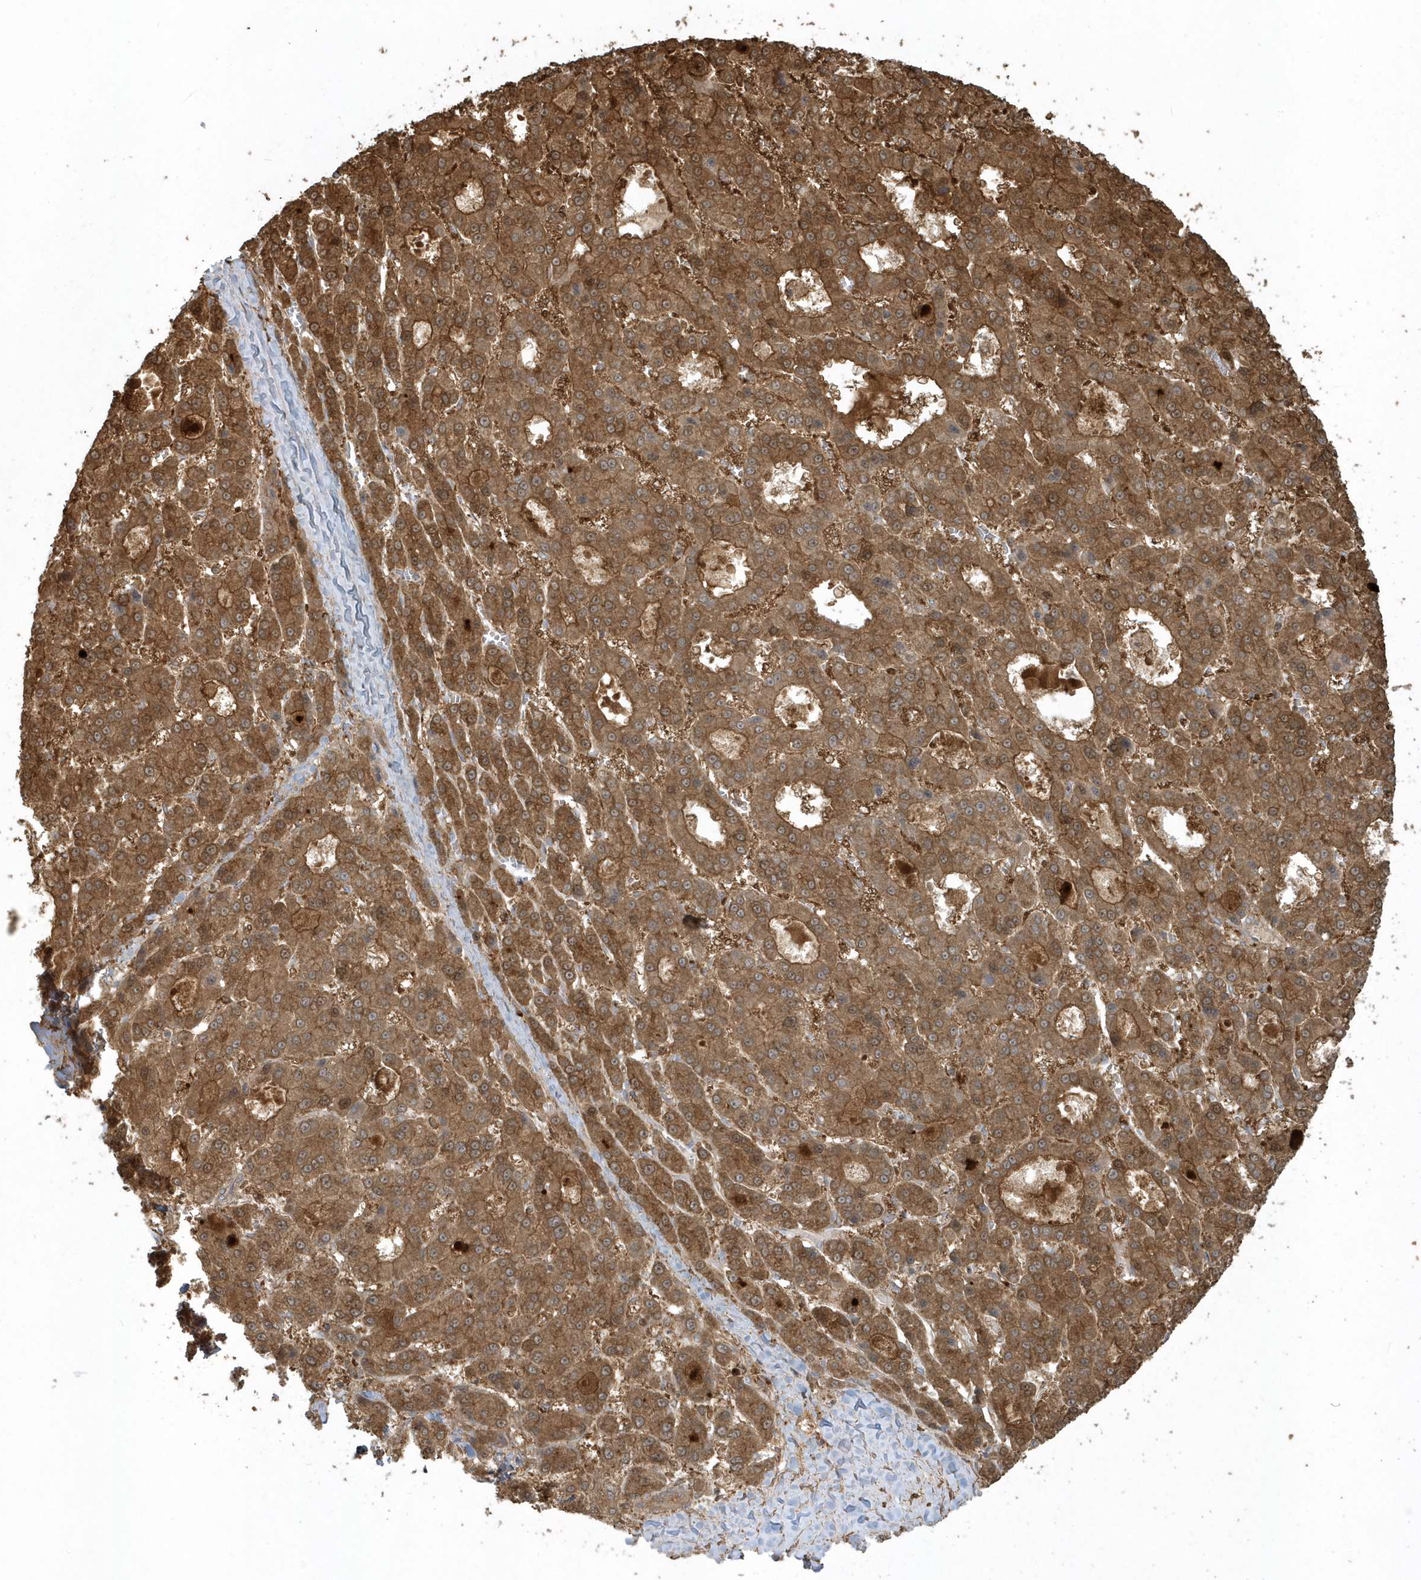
{"staining": {"intensity": "strong", "quantity": ">75%", "location": "cytoplasmic/membranous"}, "tissue": "liver cancer", "cell_type": "Tumor cells", "image_type": "cancer", "snomed": [{"axis": "morphology", "description": "Carcinoma, Hepatocellular, NOS"}, {"axis": "topography", "description": "Liver"}], "caption": "Hepatocellular carcinoma (liver) stained with DAB IHC displays high levels of strong cytoplasmic/membranous expression in approximately >75% of tumor cells. (IHC, brightfield microscopy, high magnification).", "gene": "HNMT", "patient": {"sex": "male", "age": 70}}